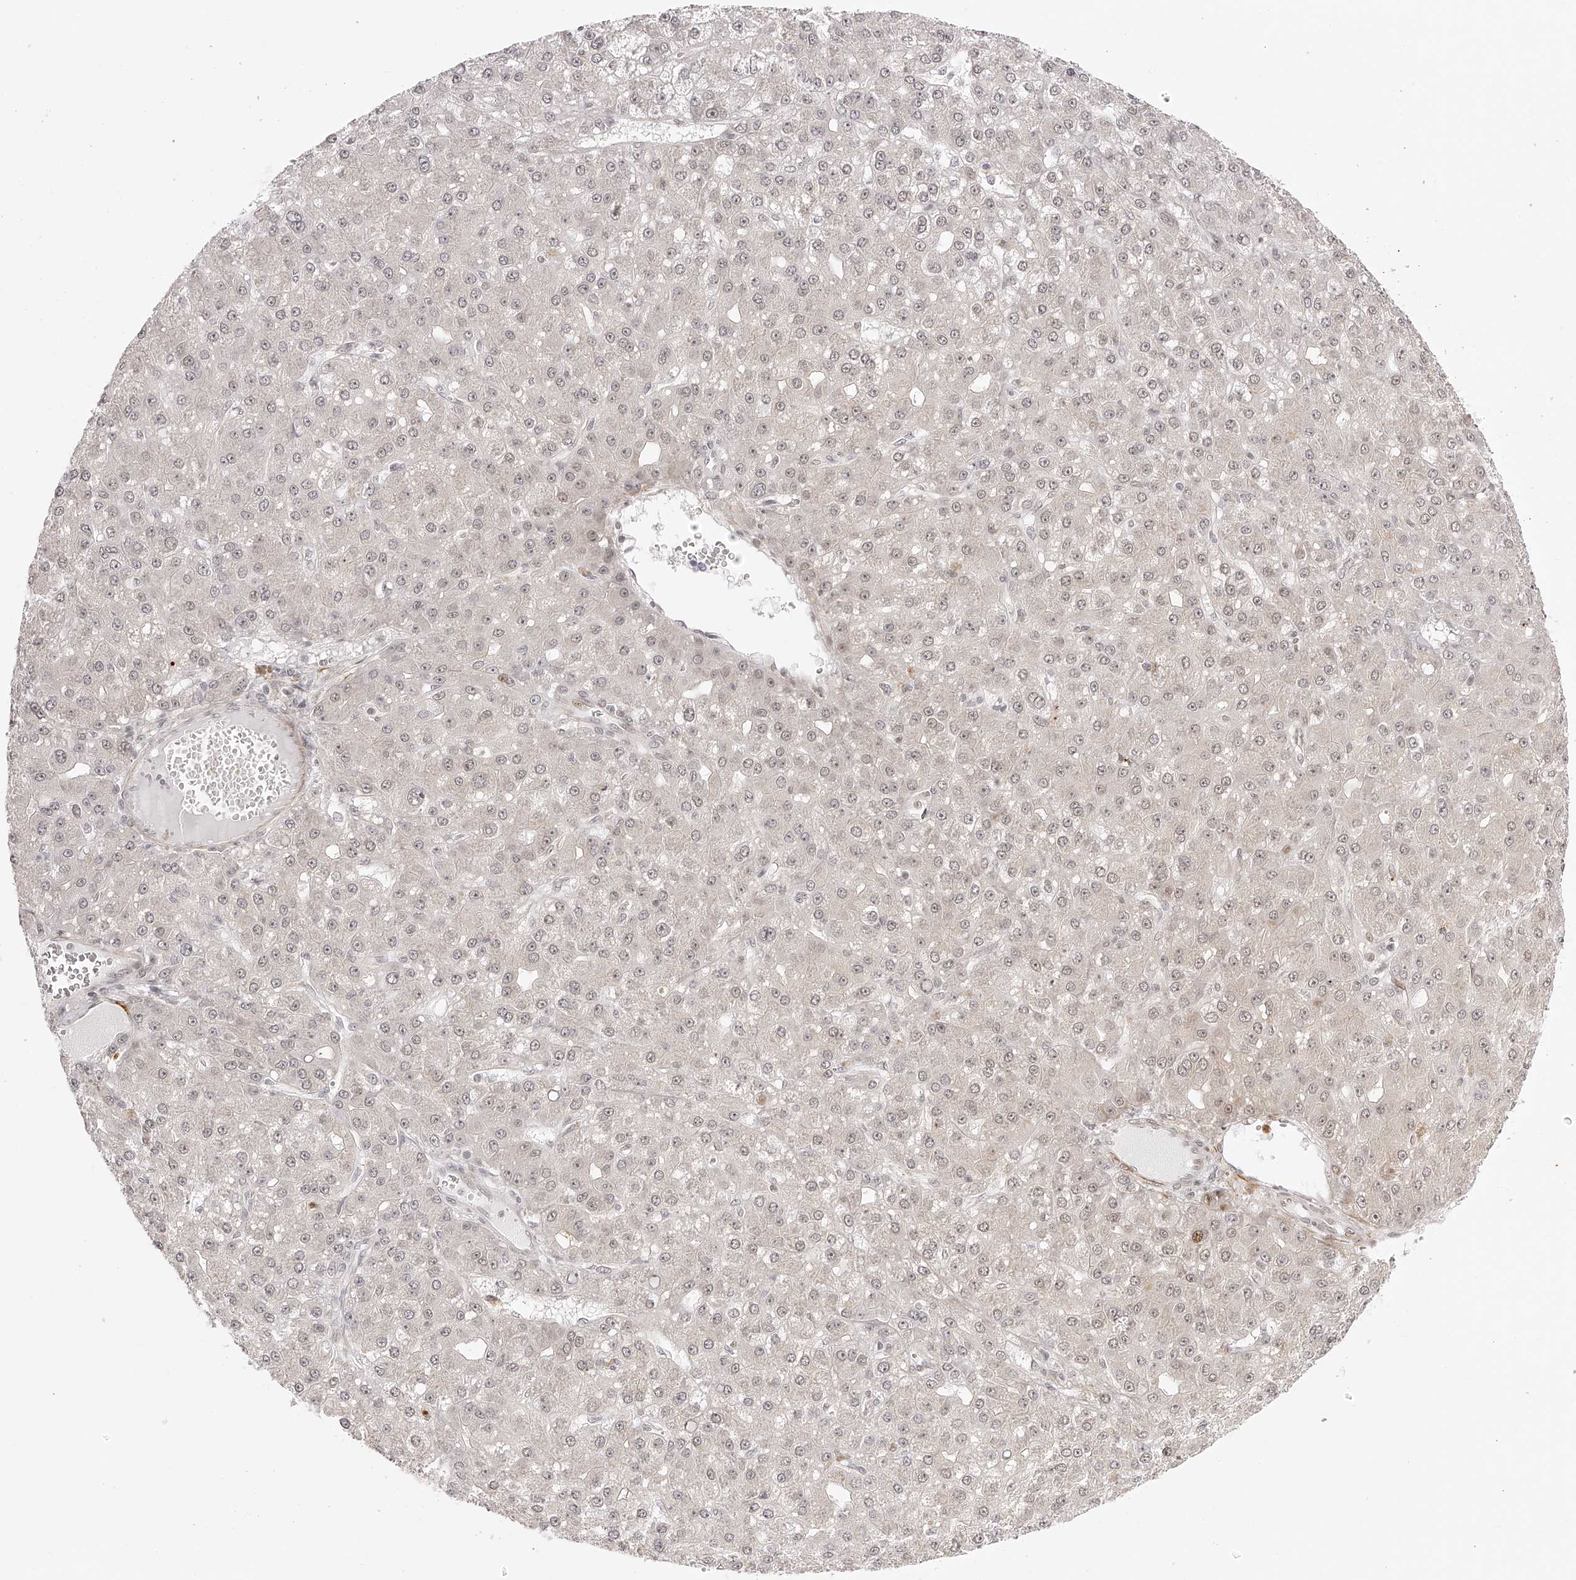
{"staining": {"intensity": "weak", "quantity": "<25%", "location": "nuclear"}, "tissue": "liver cancer", "cell_type": "Tumor cells", "image_type": "cancer", "snomed": [{"axis": "morphology", "description": "Carcinoma, Hepatocellular, NOS"}, {"axis": "topography", "description": "Liver"}], "caption": "Human liver hepatocellular carcinoma stained for a protein using IHC reveals no positivity in tumor cells.", "gene": "PLEKHG1", "patient": {"sex": "male", "age": 67}}